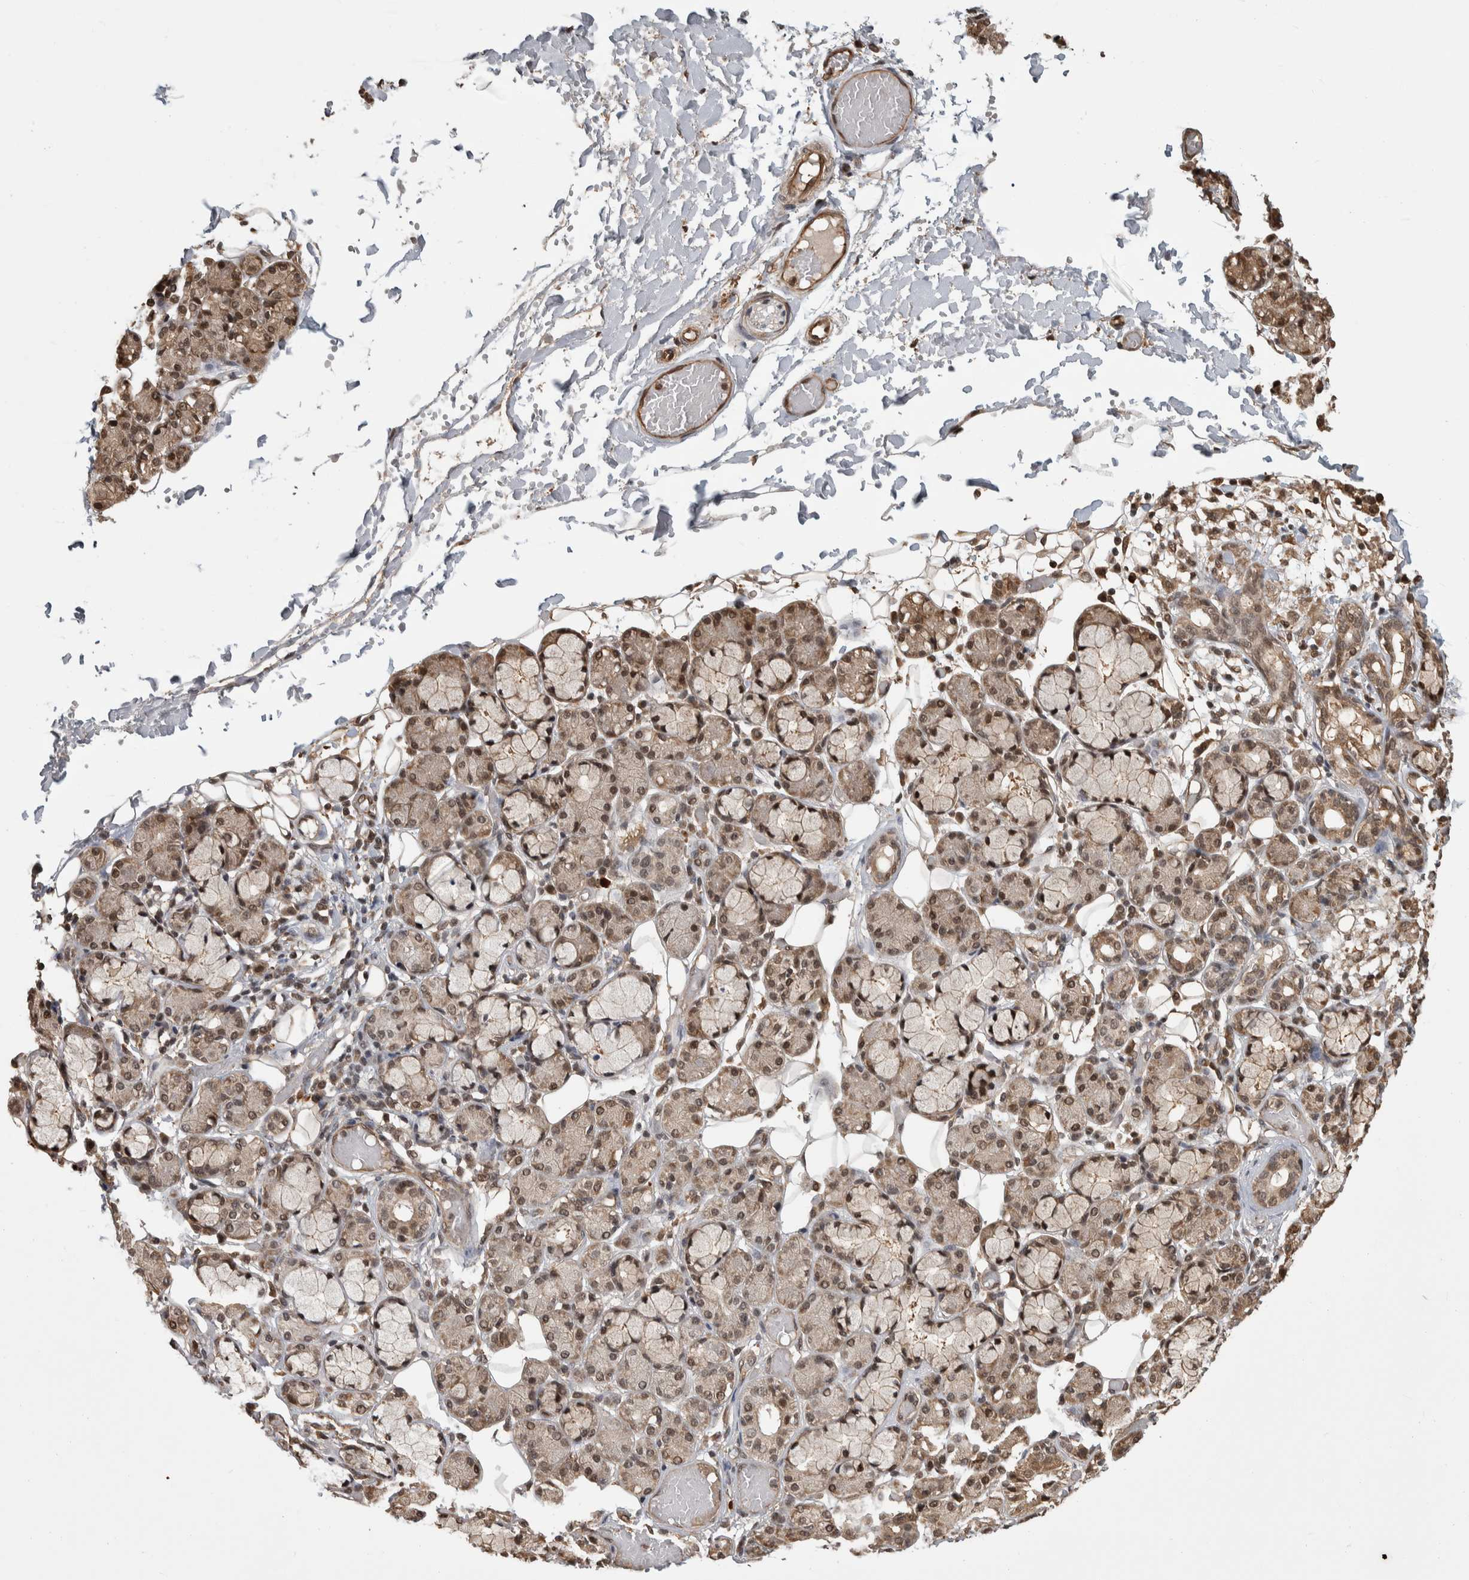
{"staining": {"intensity": "strong", "quantity": "25%-75%", "location": "cytoplasmic/membranous,nuclear"}, "tissue": "salivary gland", "cell_type": "Glandular cells", "image_type": "normal", "snomed": [{"axis": "morphology", "description": "Normal tissue, NOS"}, {"axis": "topography", "description": "Salivary gland"}], "caption": "Immunohistochemical staining of normal human salivary gland exhibits strong cytoplasmic/membranous,nuclear protein positivity in approximately 25%-75% of glandular cells.", "gene": "ZNF592", "patient": {"sex": "male", "age": 63}}